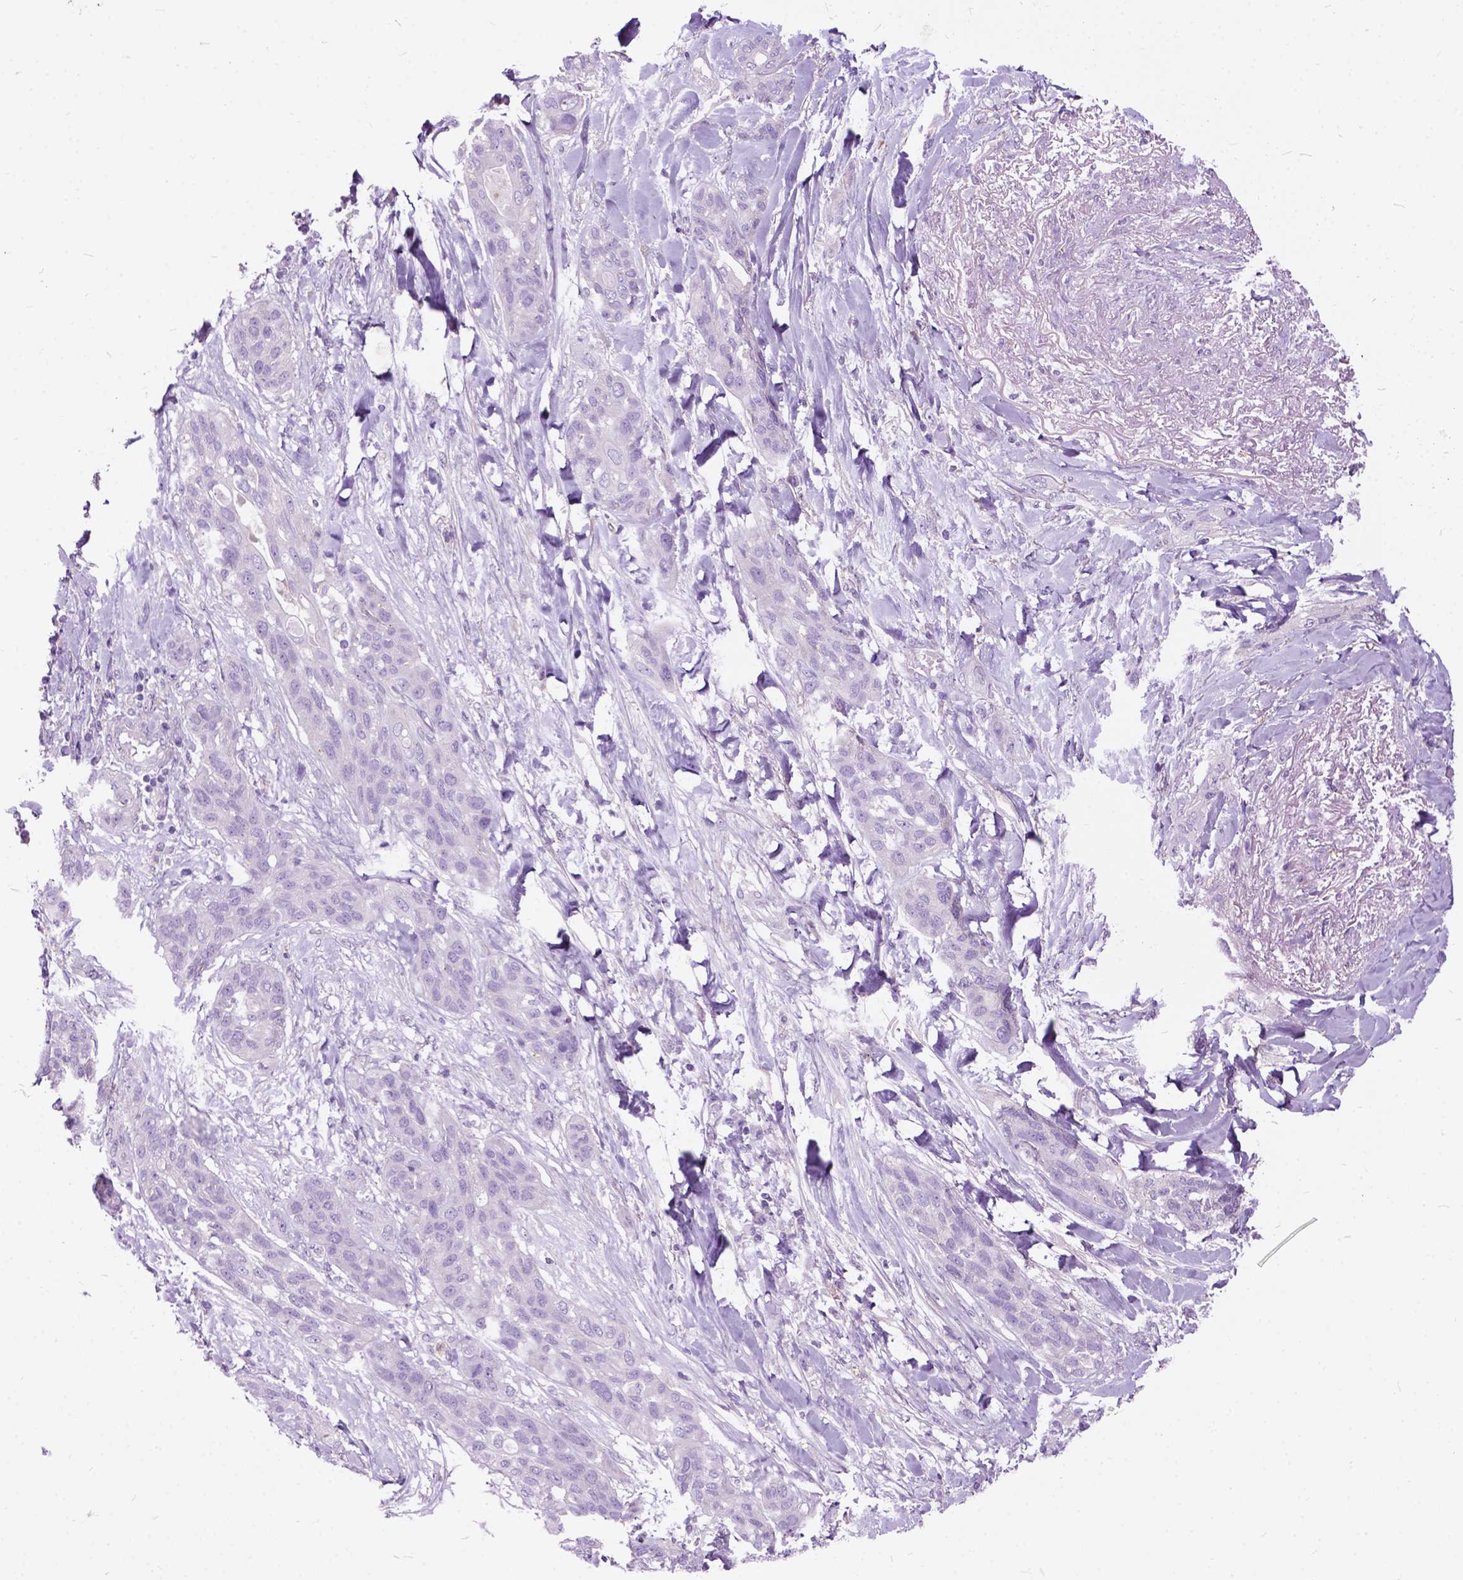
{"staining": {"intensity": "negative", "quantity": "none", "location": "none"}, "tissue": "lung cancer", "cell_type": "Tumor cells", "image_type": "cancer", "snomed": [{"axis": "morphology", "description": "Squamous cell carcinoma, NOS"}, {"axis": "topography", "description": "Lung"}], "caption": "Lung cancer was stained to show a protein in brown. There is no significant expression in tumor cells.", "gene": "PRR35", "patient": {"sex": "female", "age": 70}}